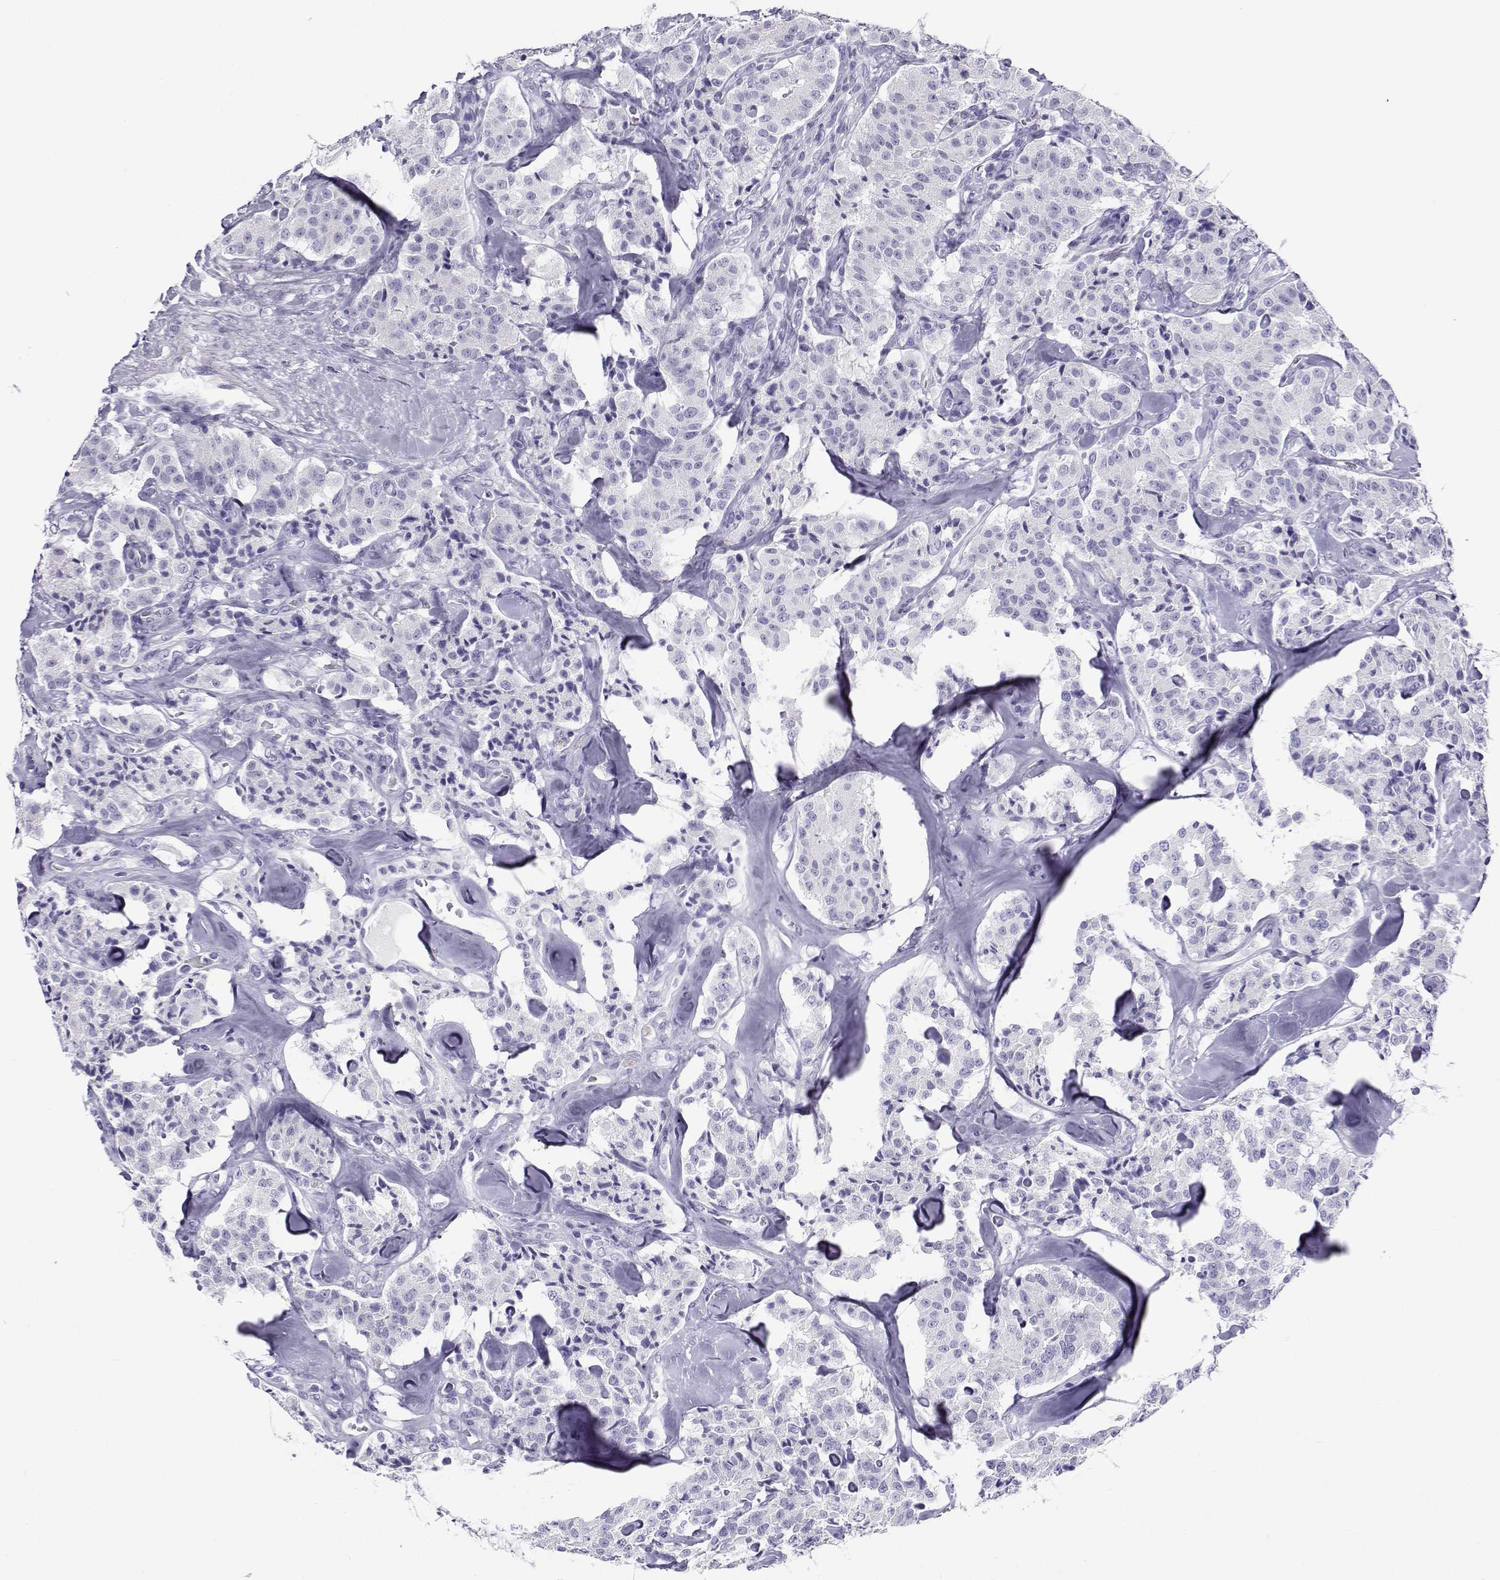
{"staining": {"intensity": "negative", "quantity": "none", "location": "none"}, "tissue": "carcinoid", "cell_type": "Tumor cells", "image_type": "cancer", "snomed": [{"axis": "morphology", "description": "Carcinoid, malignant, NOS"}, {"axis": "topography", "description": "Pancreas"}], "caption": "The immunohistochemistry micrograph has no significant staining in tumor cells of carcinoid (malignant) tissue.", "gene": "CABS1", "patient": {"sex": "male", "age": 41}}